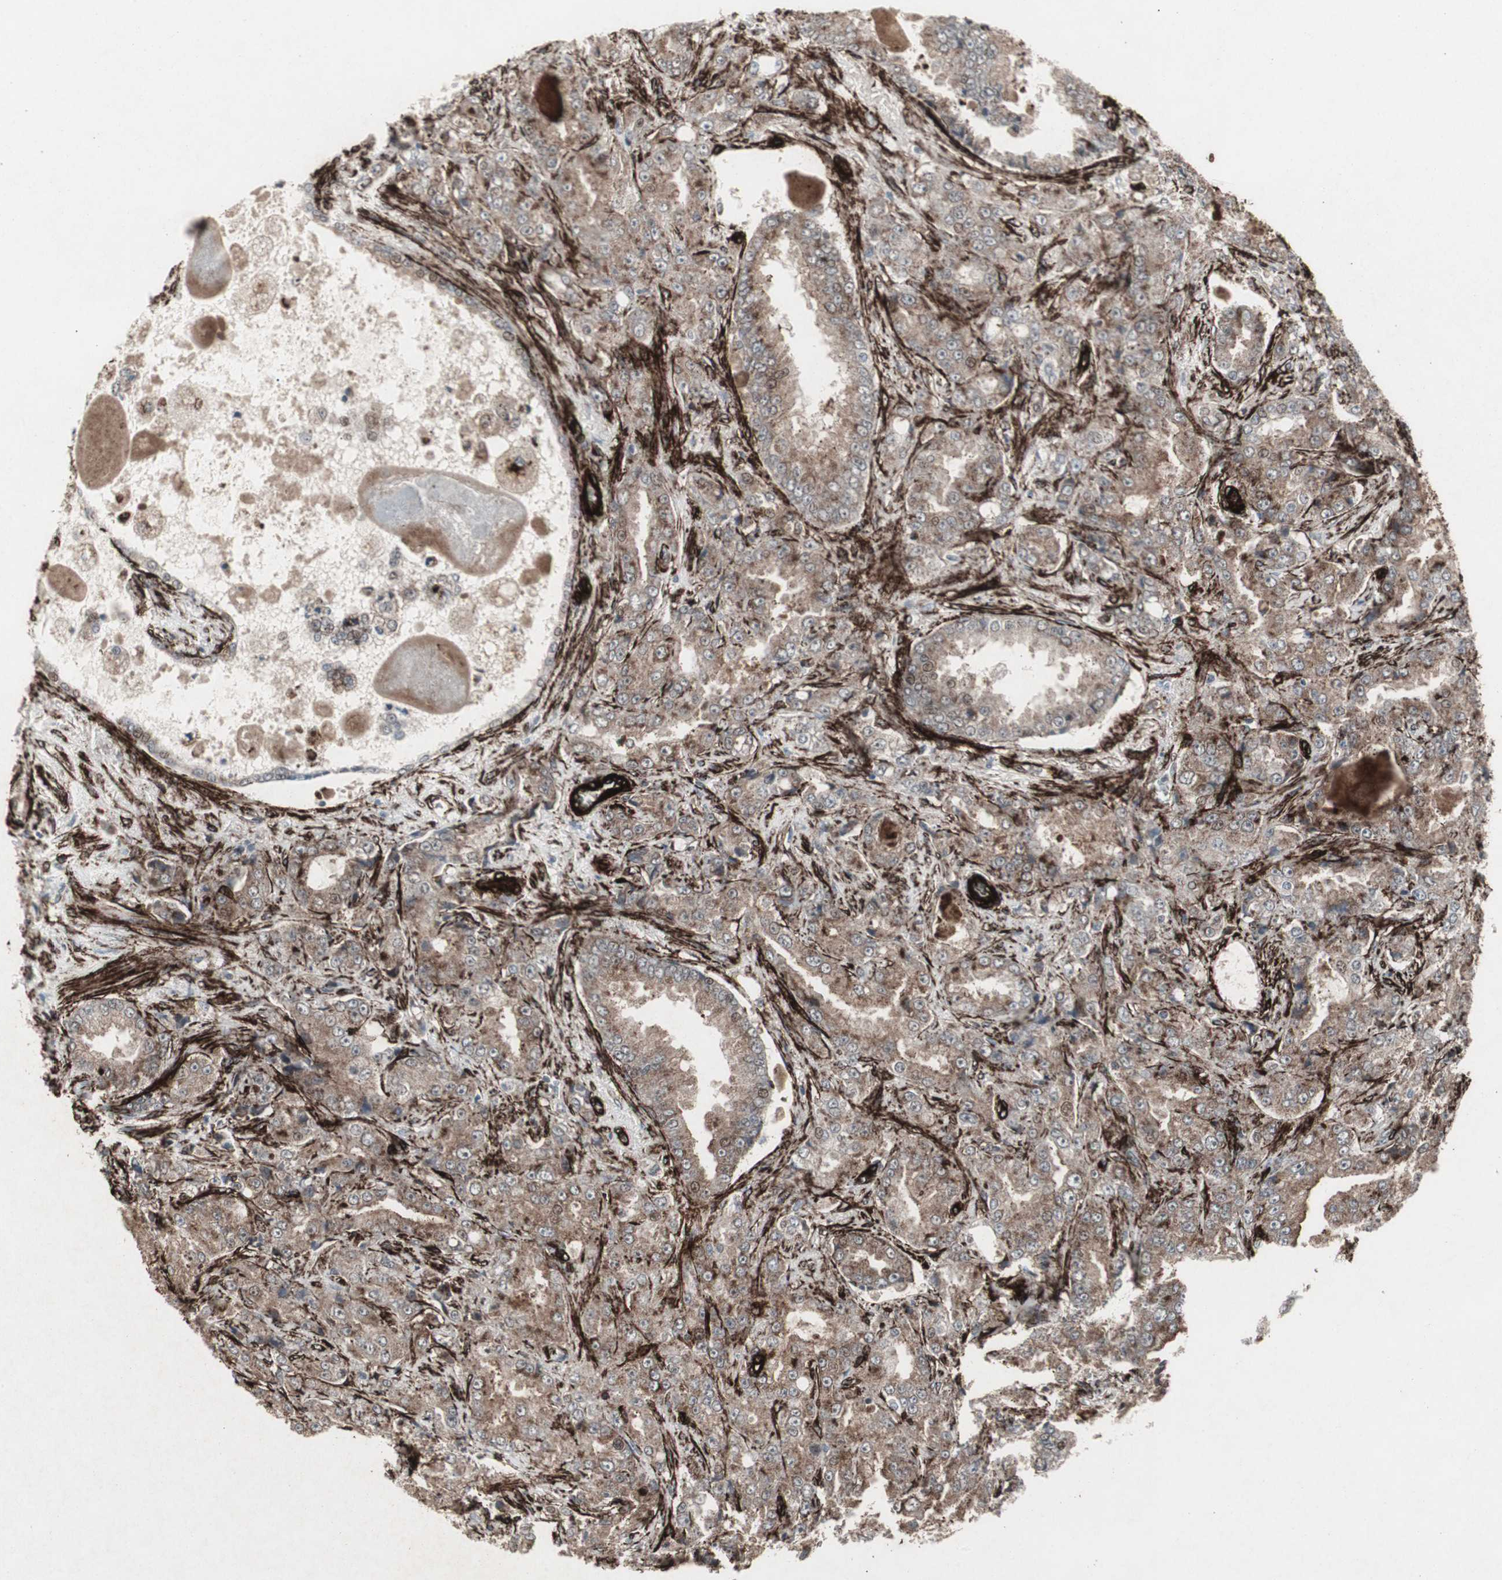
{"staining": {"intensity": "moderate", "quantity": ">75%", "location": "cytoplasmic/membranous"}, "tissue": "prostate cancer", "cell_type": "Tumor cells", "image_type": "cancer", "snomed": [{"axis": "morphology", "description": "Adenocarcinoma, High grade"}, {"axis": "topography", "description": "Prostate"}], "caption": "A brown stain highlights moderate cytoplasmic/membranous positivity of a protein in prostate high-grade adenocarcinoma tumor cells.", "gene": "PDGFA", "patient": {"sex": "male", "age": 73}}